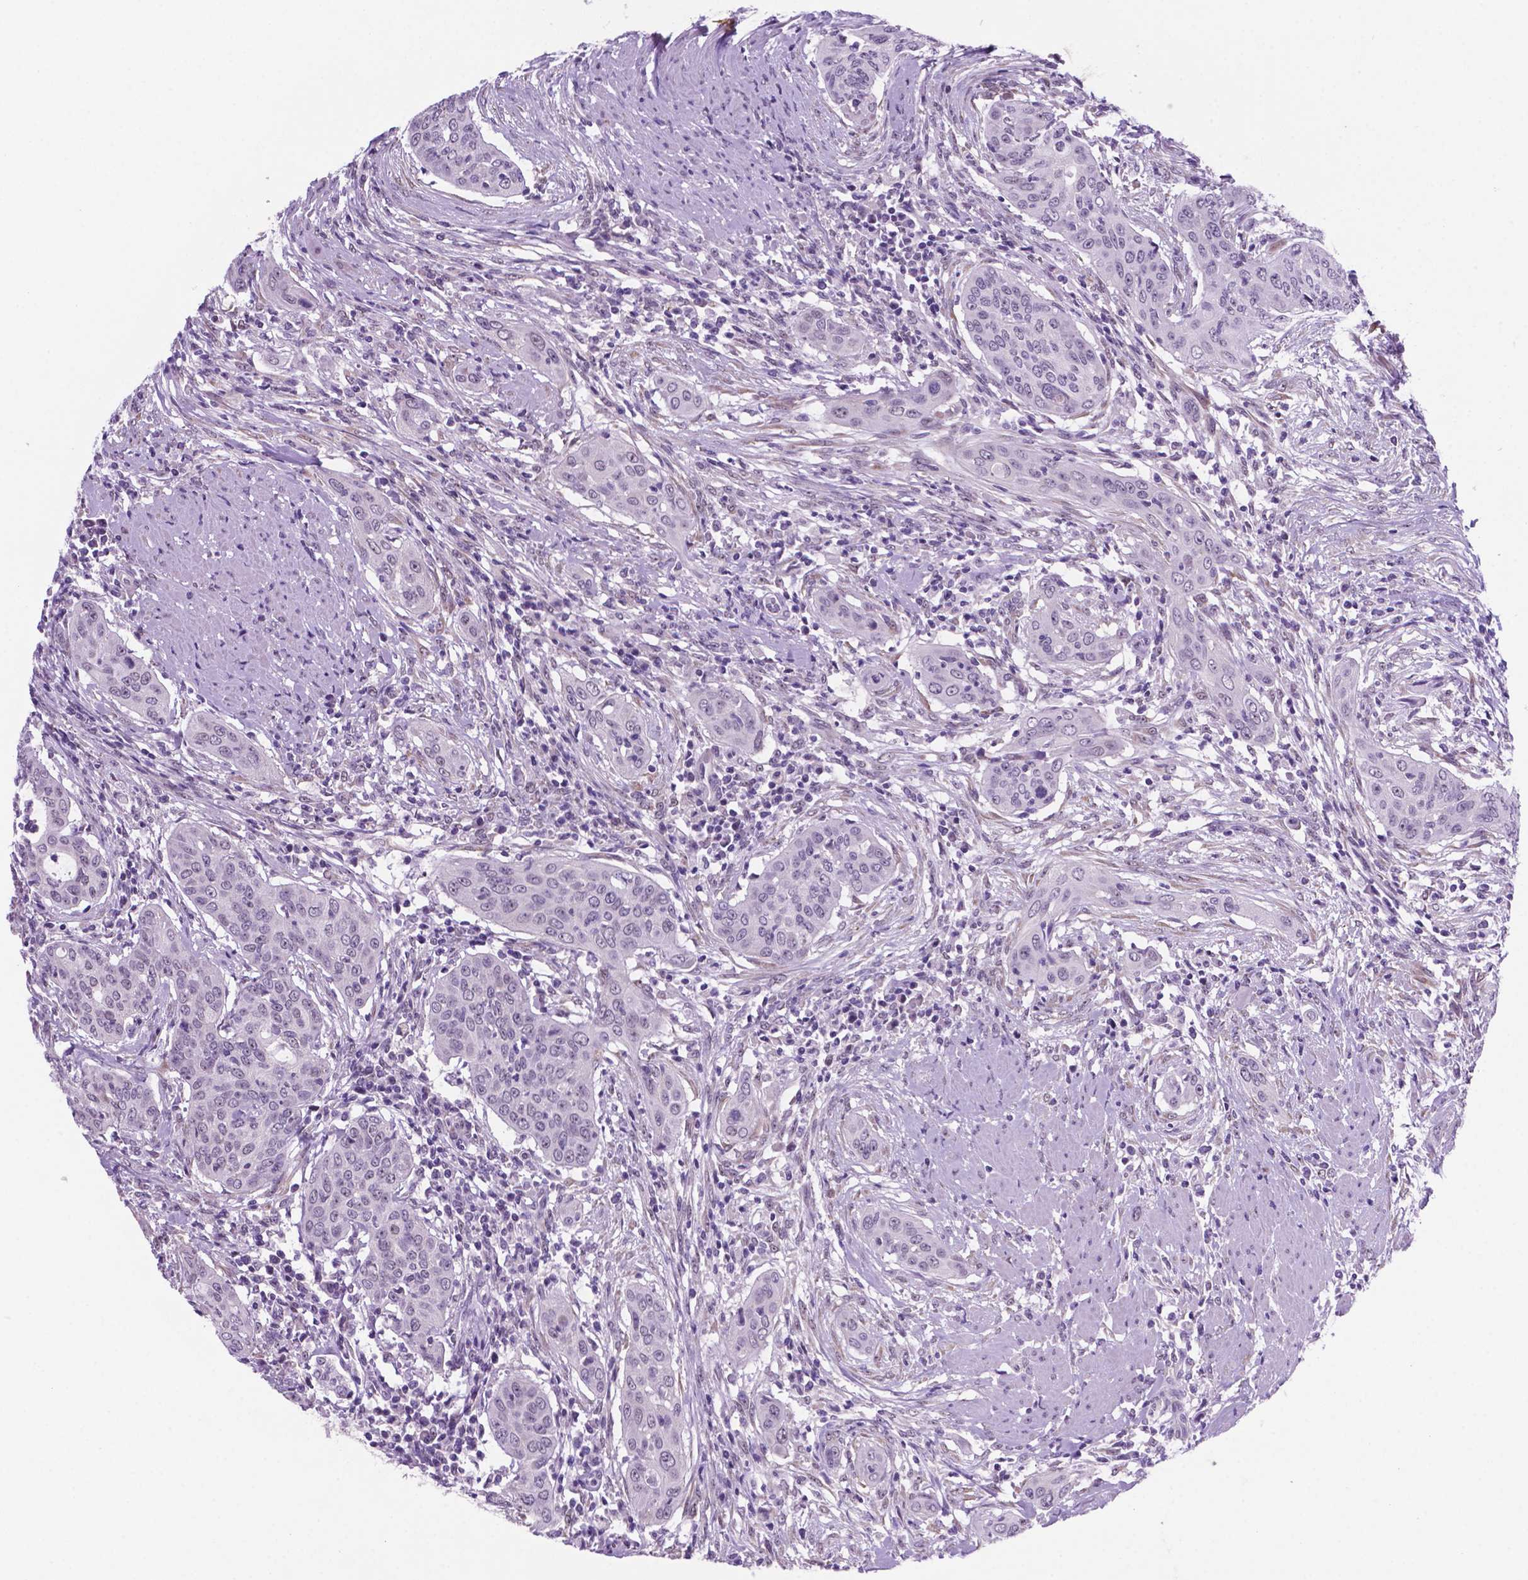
{"staining": {"intensity": "negative", "quantity": "none", "location": "none"}, "tissue": "urothelial cancer", "cell_type": "Tumor cells", "image_type": "cancer", "snomed": [{"axis": "morphology", "description": "Urothelial carcinoma, High grade"}, {"axis": "topography", "description": "Urinary bladder"}], "caption": "Tumor cells show no significant protein expression in urothelial carcinoma (high-grade). (Stains: DAB immunohistochemistry (IHC) with hematoxylin counter stain, Microscopy: brightfield microscopy at high magnification).", "gene": "C18orf21", "patient": {"sex": "male", "age": 82}}